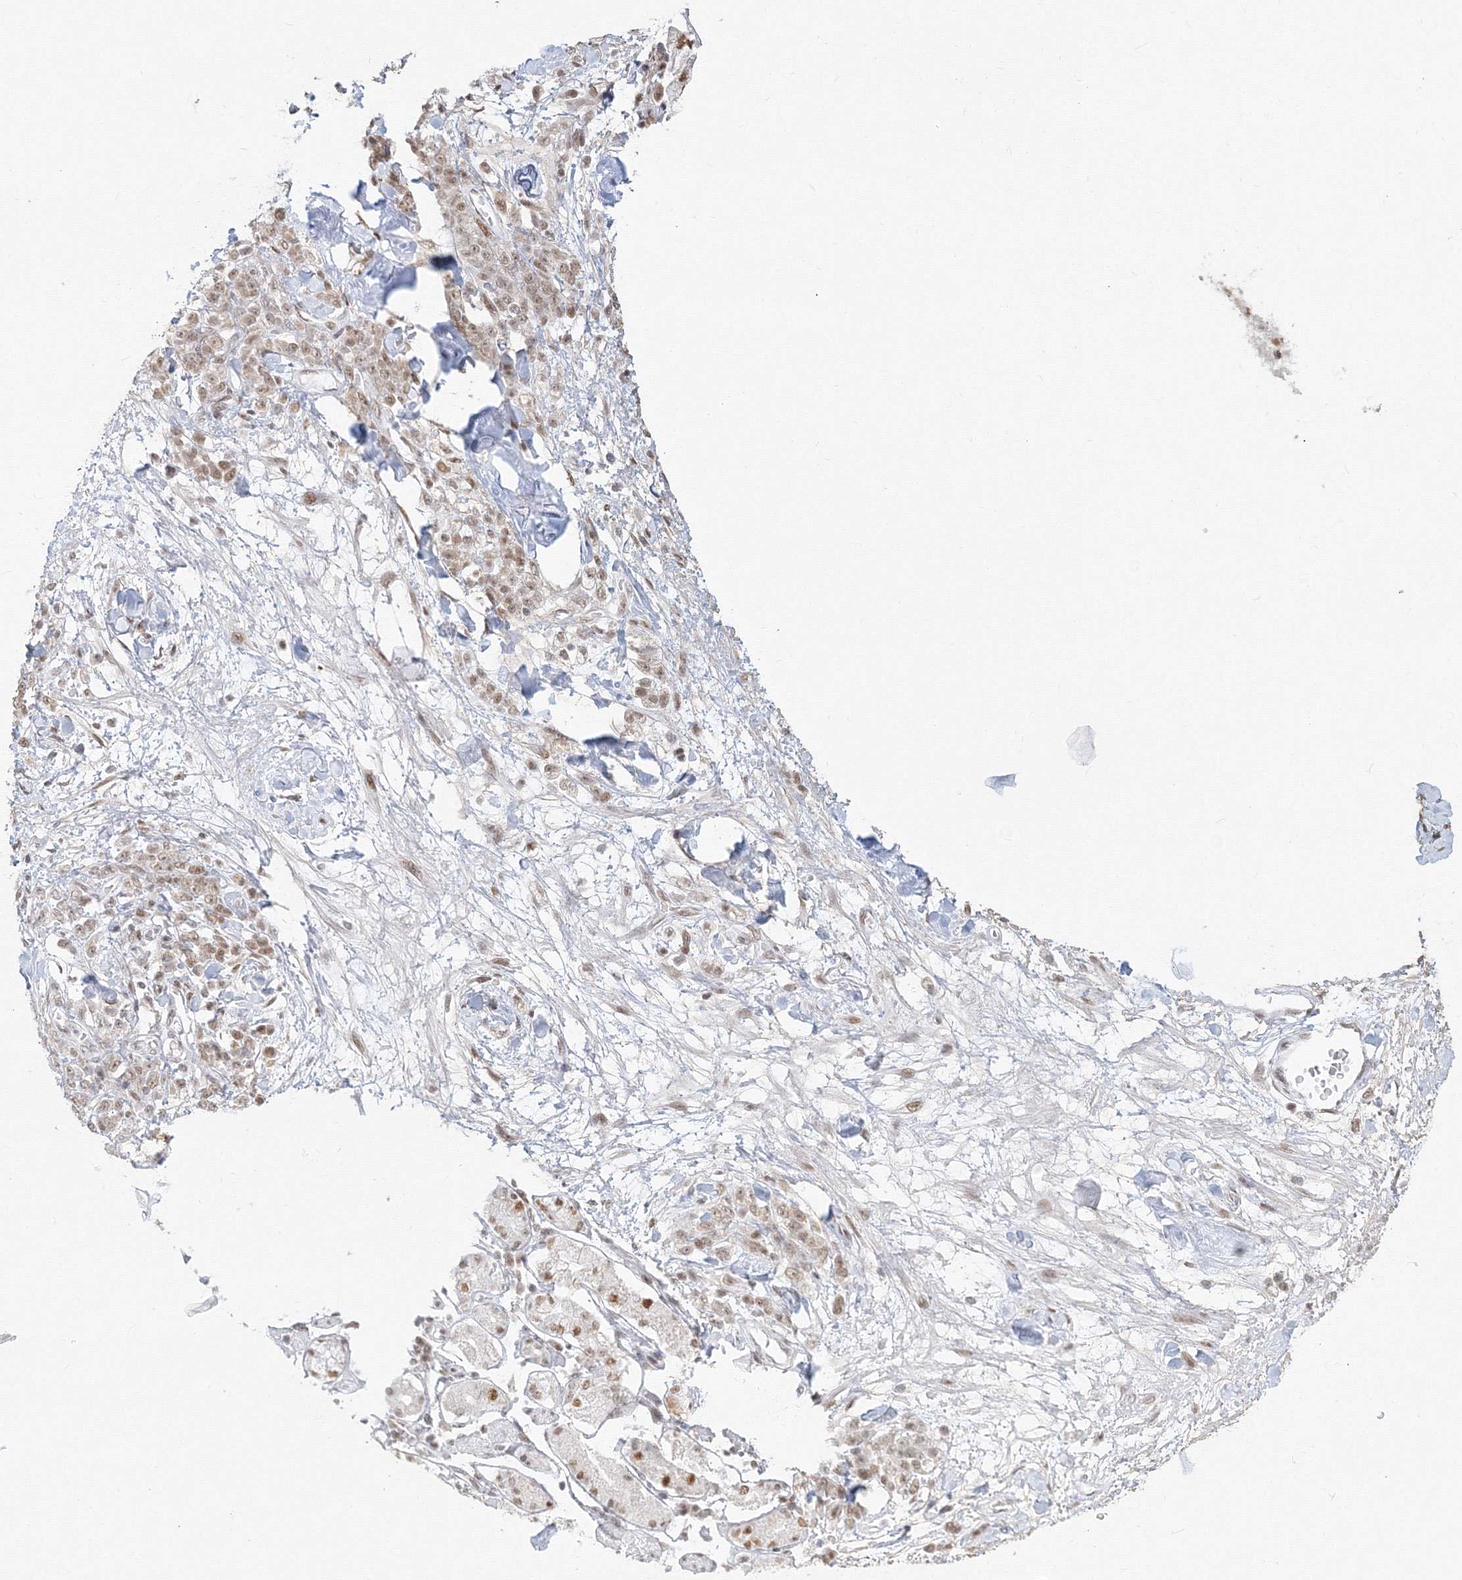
{"staining": {"intensity": "moderate", "quantity": ">75%", "location": "nuclear"}, "tissue": "stomach cancer", "cell_type": "Tumor cells", "image_type": "cancer", "snomed": [{"axis": "morphology", "description": "Normal tissue, NOS"}, {"axis": "morphology", "description": "Adenocarcinoma, NOS"}, {"axis": "topography", "description": "Stomach"}], "caption": "Stomach adenocarcinoma tissue displays moderate nuclear expression in approximately >75% of tumor cells", "gene": "PPP4R2", "patient": {"sex": "male", "age": 82}}